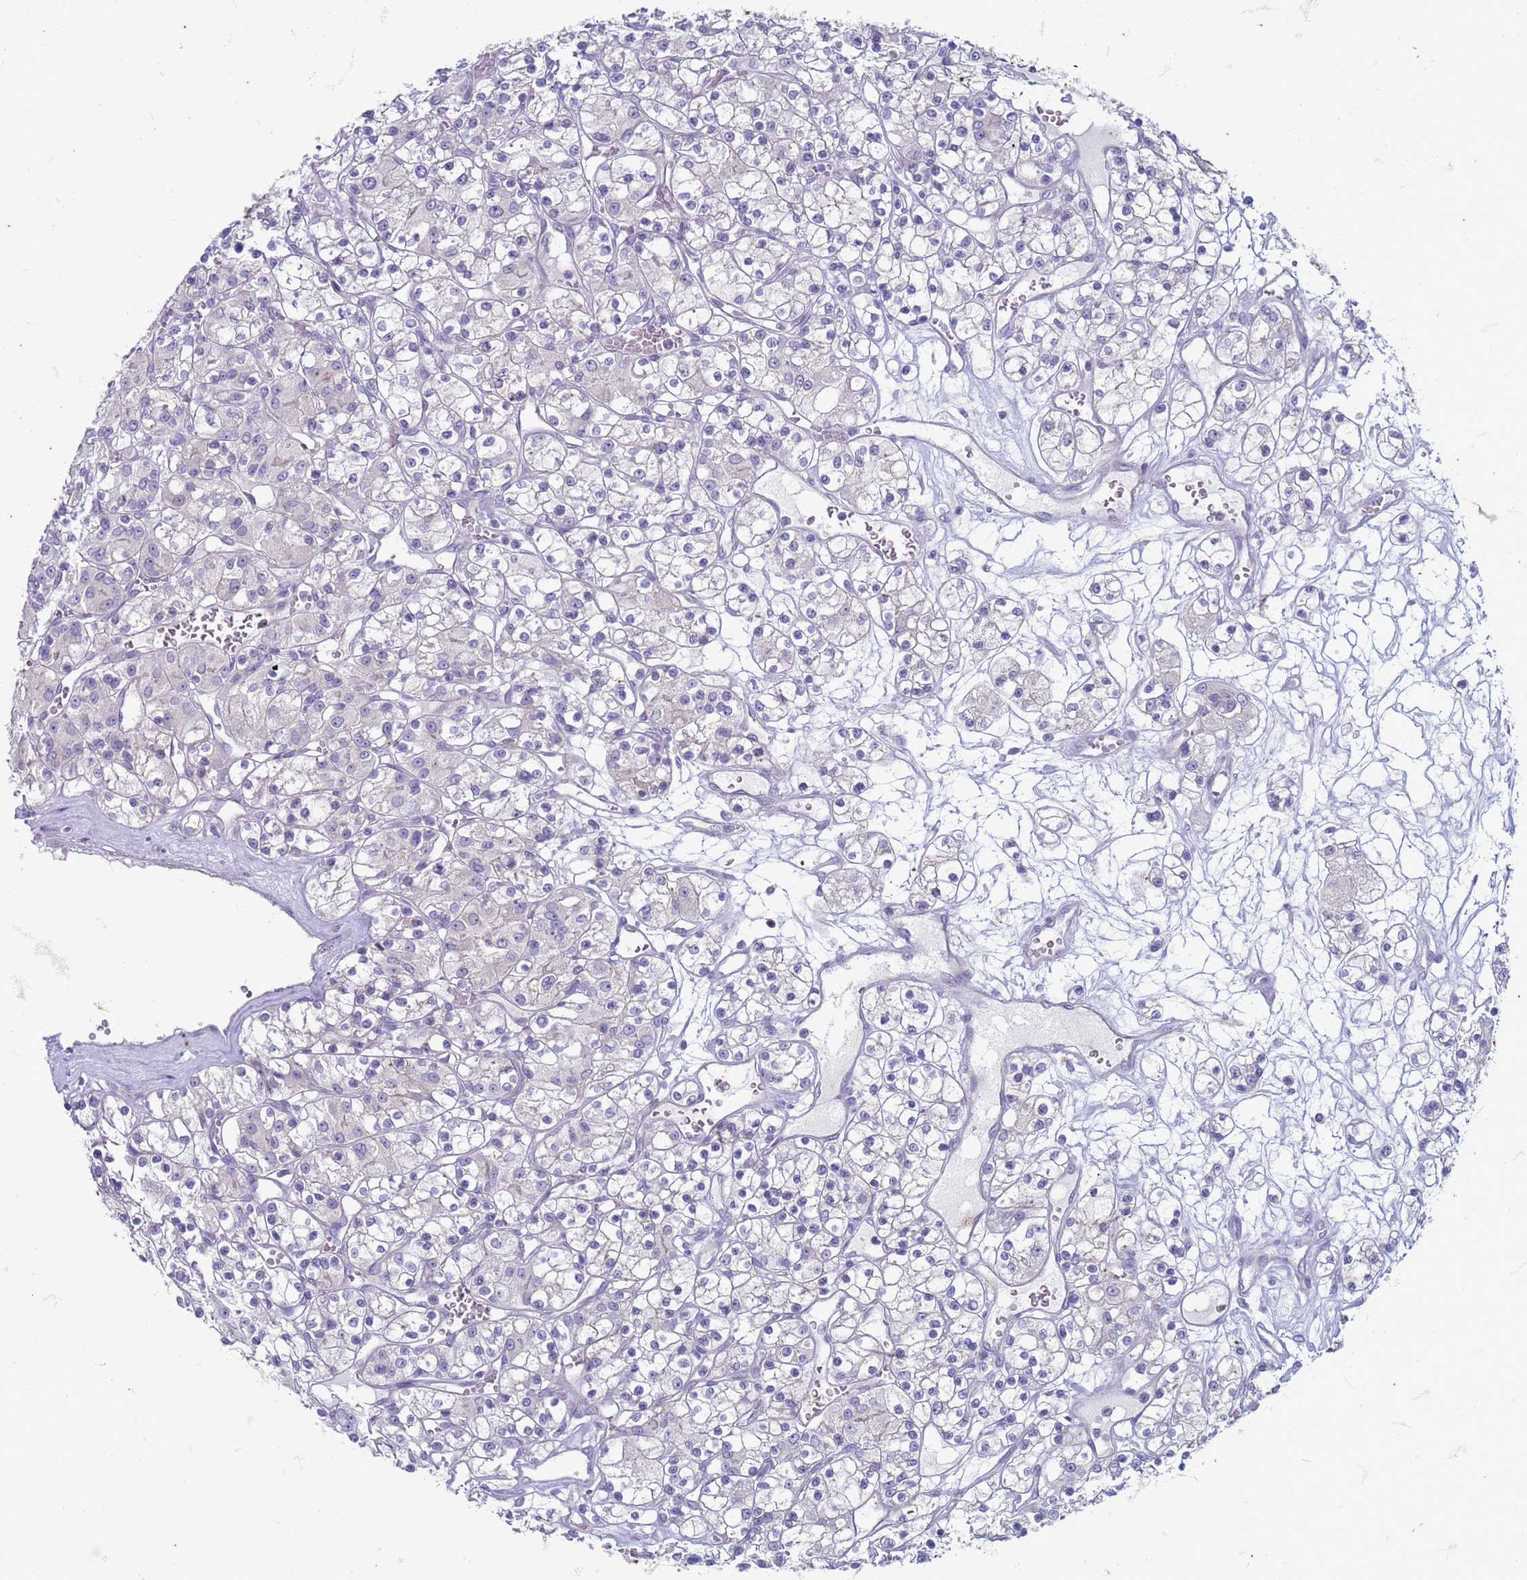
{"staining": {"intensity": "negative", "quantity": "none", "location": "none"}, "tissue": "renal cancer", "cell_type": "Tumor cells", "image_type": "cancer", "snomed": [{"axis": "morphology", "description": "Adenocarcinoma, NOS"}, {"axis": "topography", "description": "Kidney"}], "caption": "Renal cancer (adenocarcinoma) was stained to show a protein in brown. There is no significant positivity in tumor cells.", "gene": "SUCO", "patient": {"sex": "female", "age": 59}}